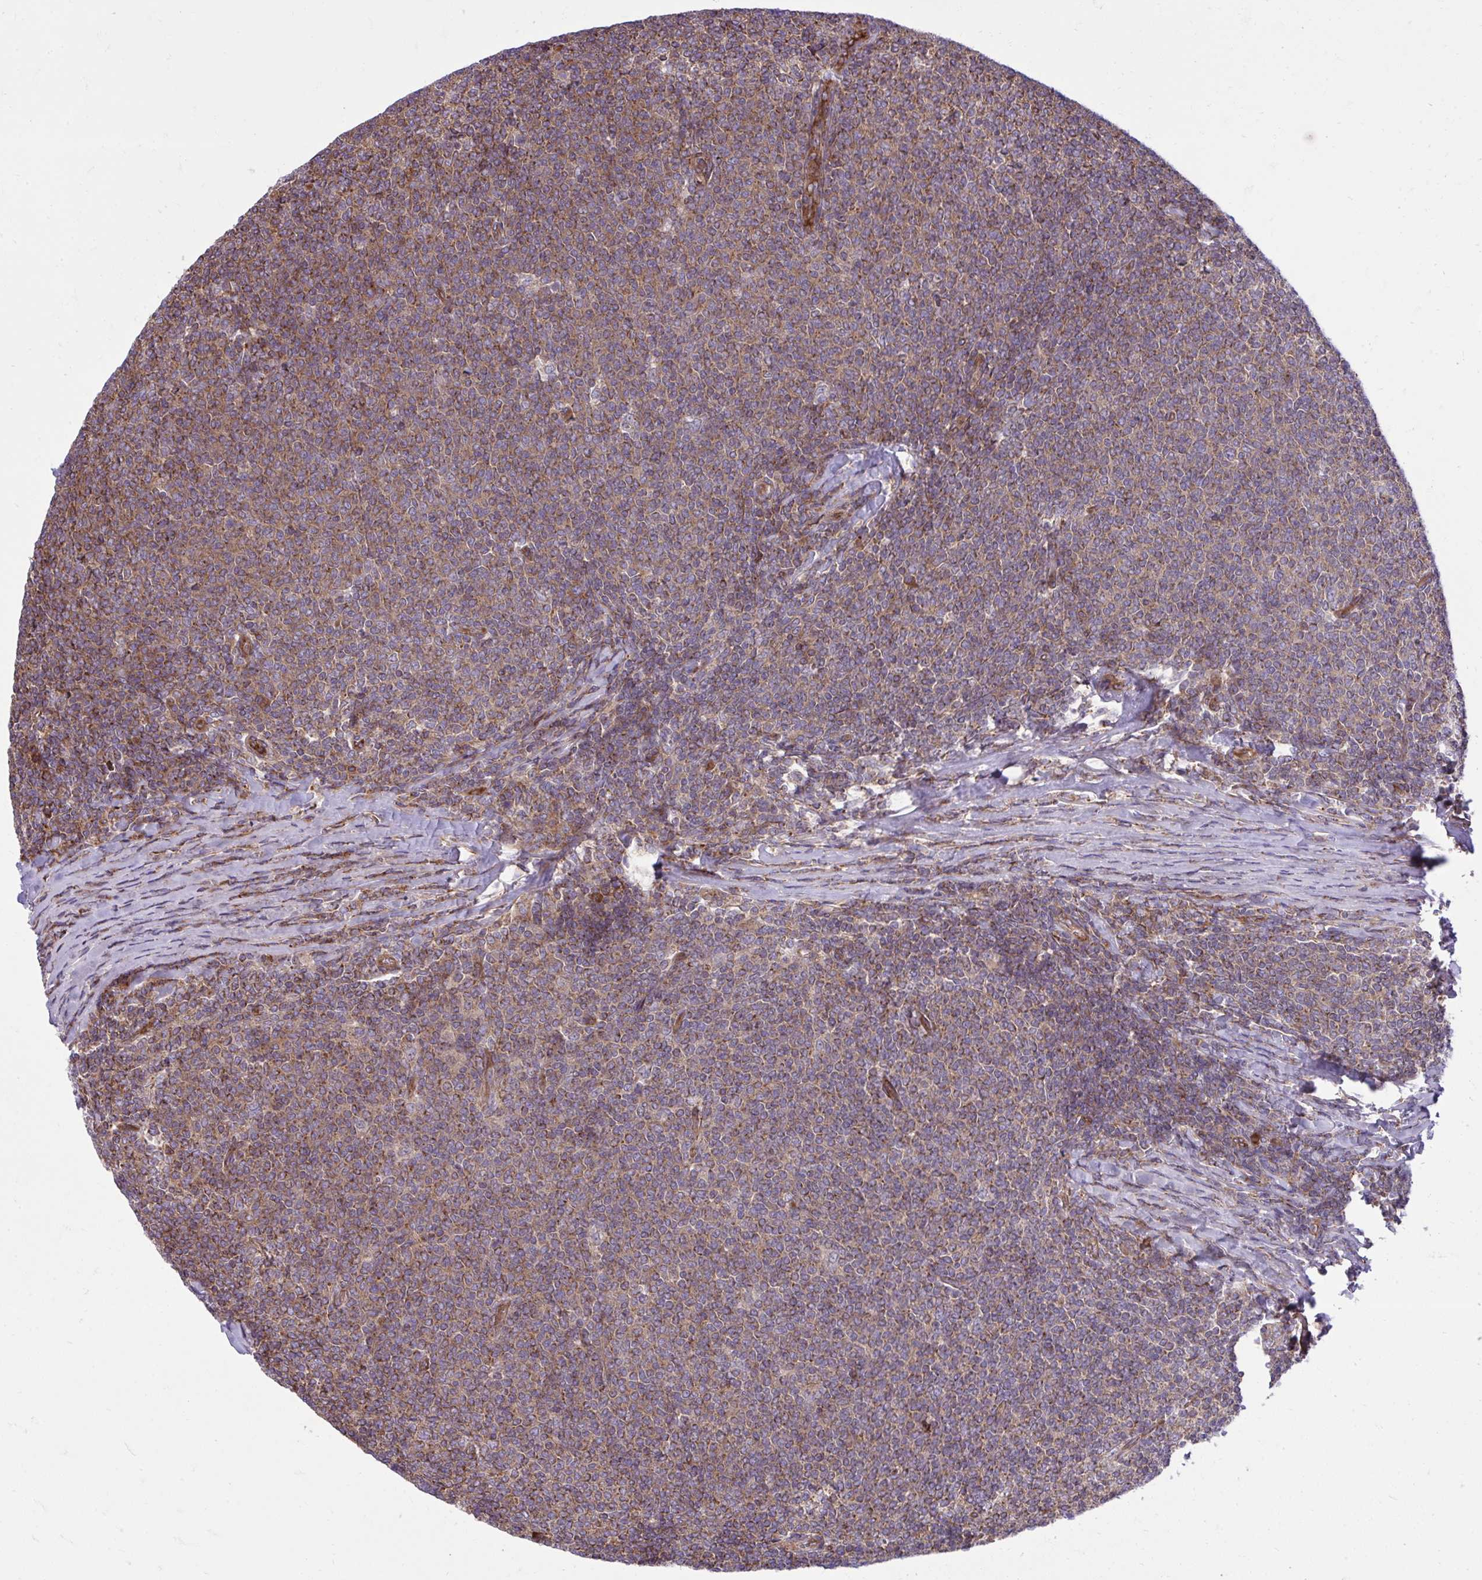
{"staining": {"intensity": "moderate", "quantity": ">75%", "location": "cytoplasmic/membranous"}, "tissue": "lymphoma", "cell_type": "Tumor cells", "image_type": "cancer", "snomed": [{"axis": "morphology", "description": "Malignant lymphoma, non-Hodgkin's type, Low grade"}, {"axis": "topography", "description": "Lymph node"}], "caption": "The photomicrograph shows a brown stain indicating the presence of a protein in the cytoplasmic/membranous of tumor cells in low-grade malignant lymphoma, non-Hodgkin's type. (IHC, brightfield microscopy, high magnification).", "gene": "NMNAT3", "patient": {"sex": "male", "age": 52}}